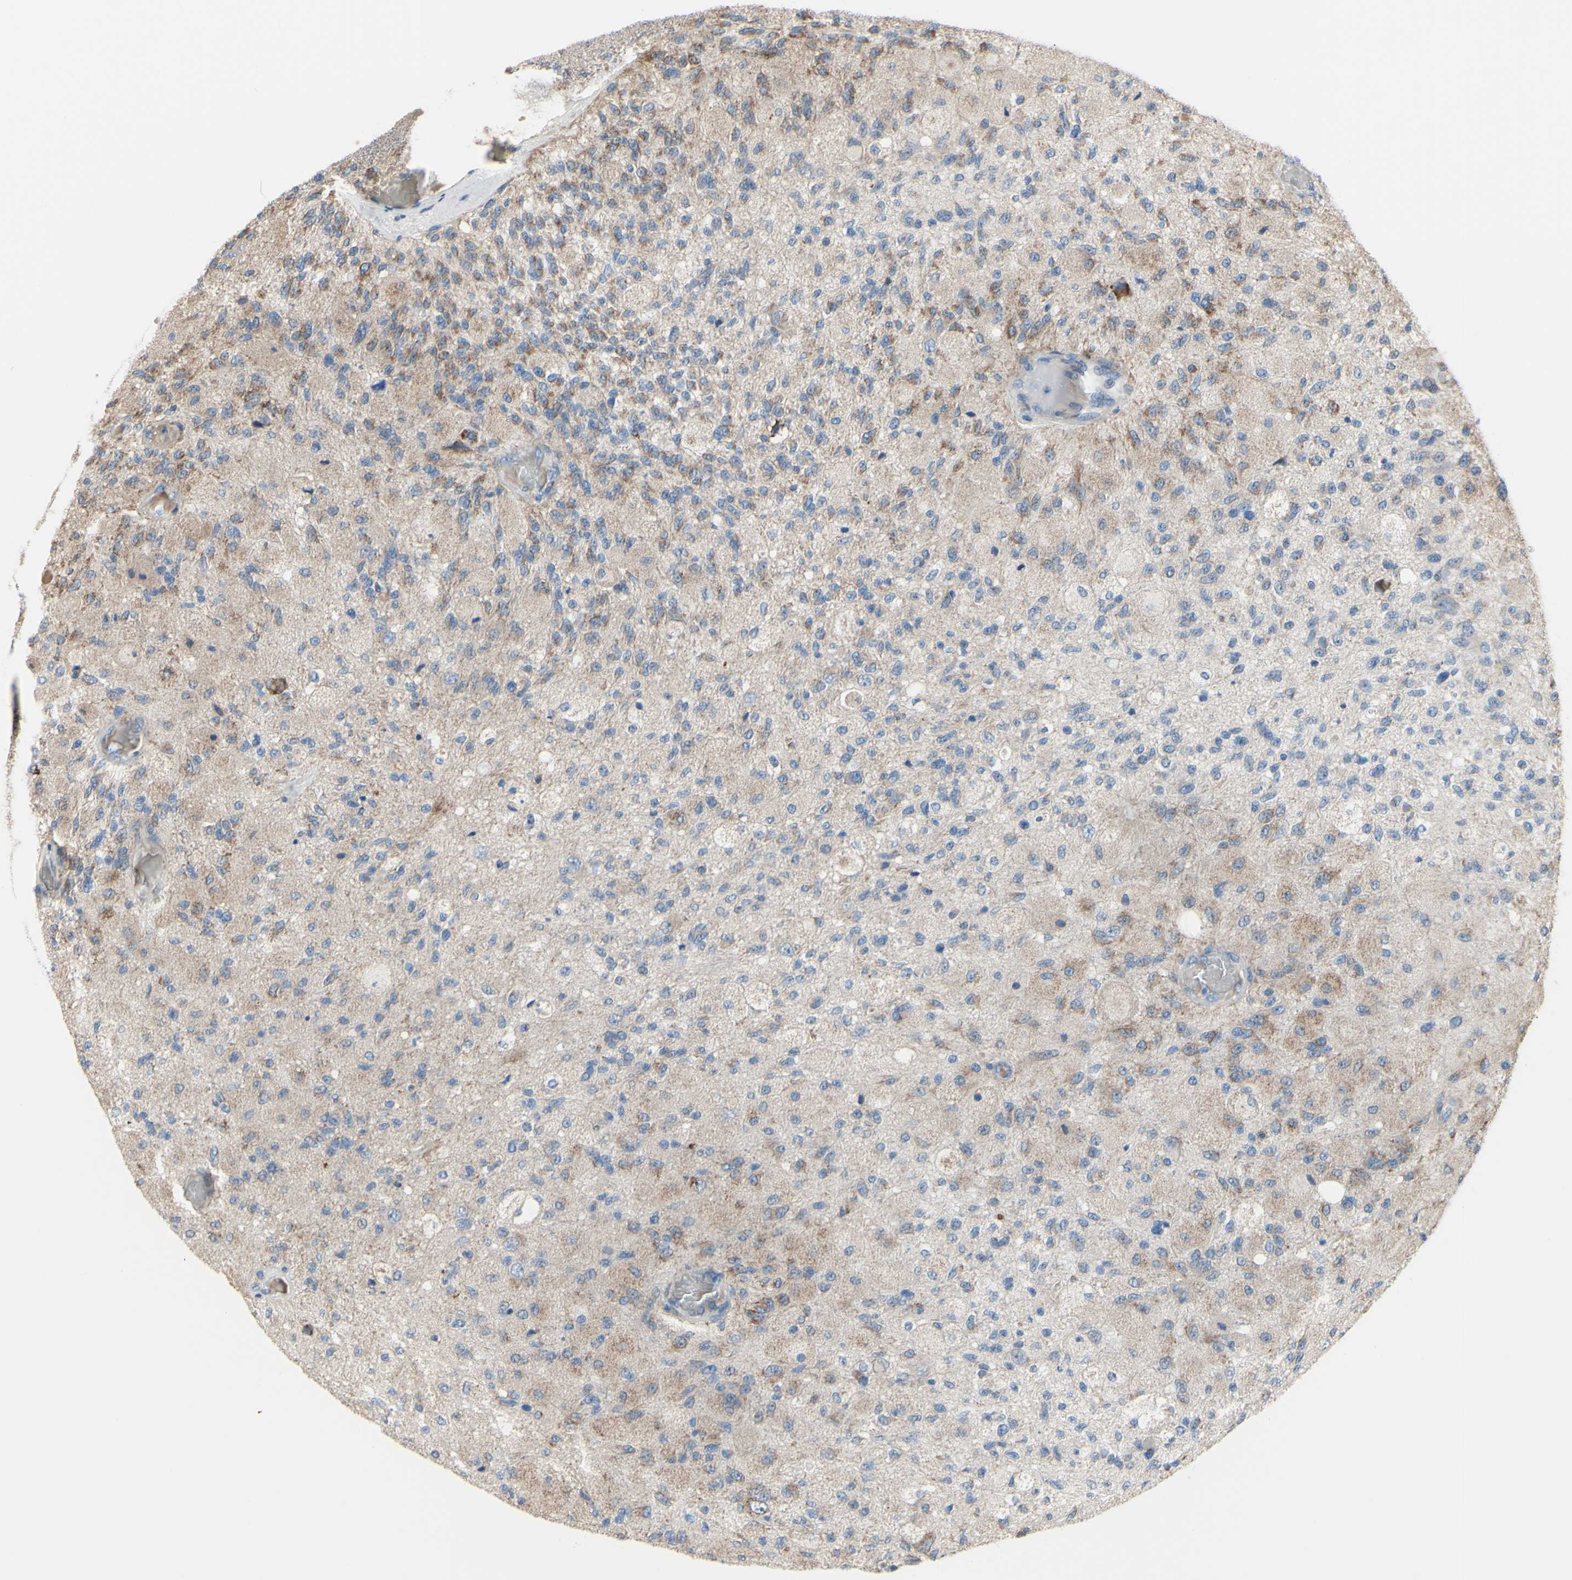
{"staining": {"intensity": "weak", "quantity": "<25%", "location": "cytoplasmic/membranous"}, "tissue": "glioma", "cell_type": "Tumor cells", "image_type": "cancer", "snomed": [{"axis": "morphology", "description": "Normal tissue, NOS"}, {"axis": "morphology", "description": "Glioma, malignant, High grade"}, {"axis": "topography", "description": "Cerebral cortex"}], "caption": "This is an immunohistochemistry (IHC) micrograph of human glioma. There is no expression in tumor cells.", "gene": "AGPAT5", "patient": {"sex": "male", "age": 77}}